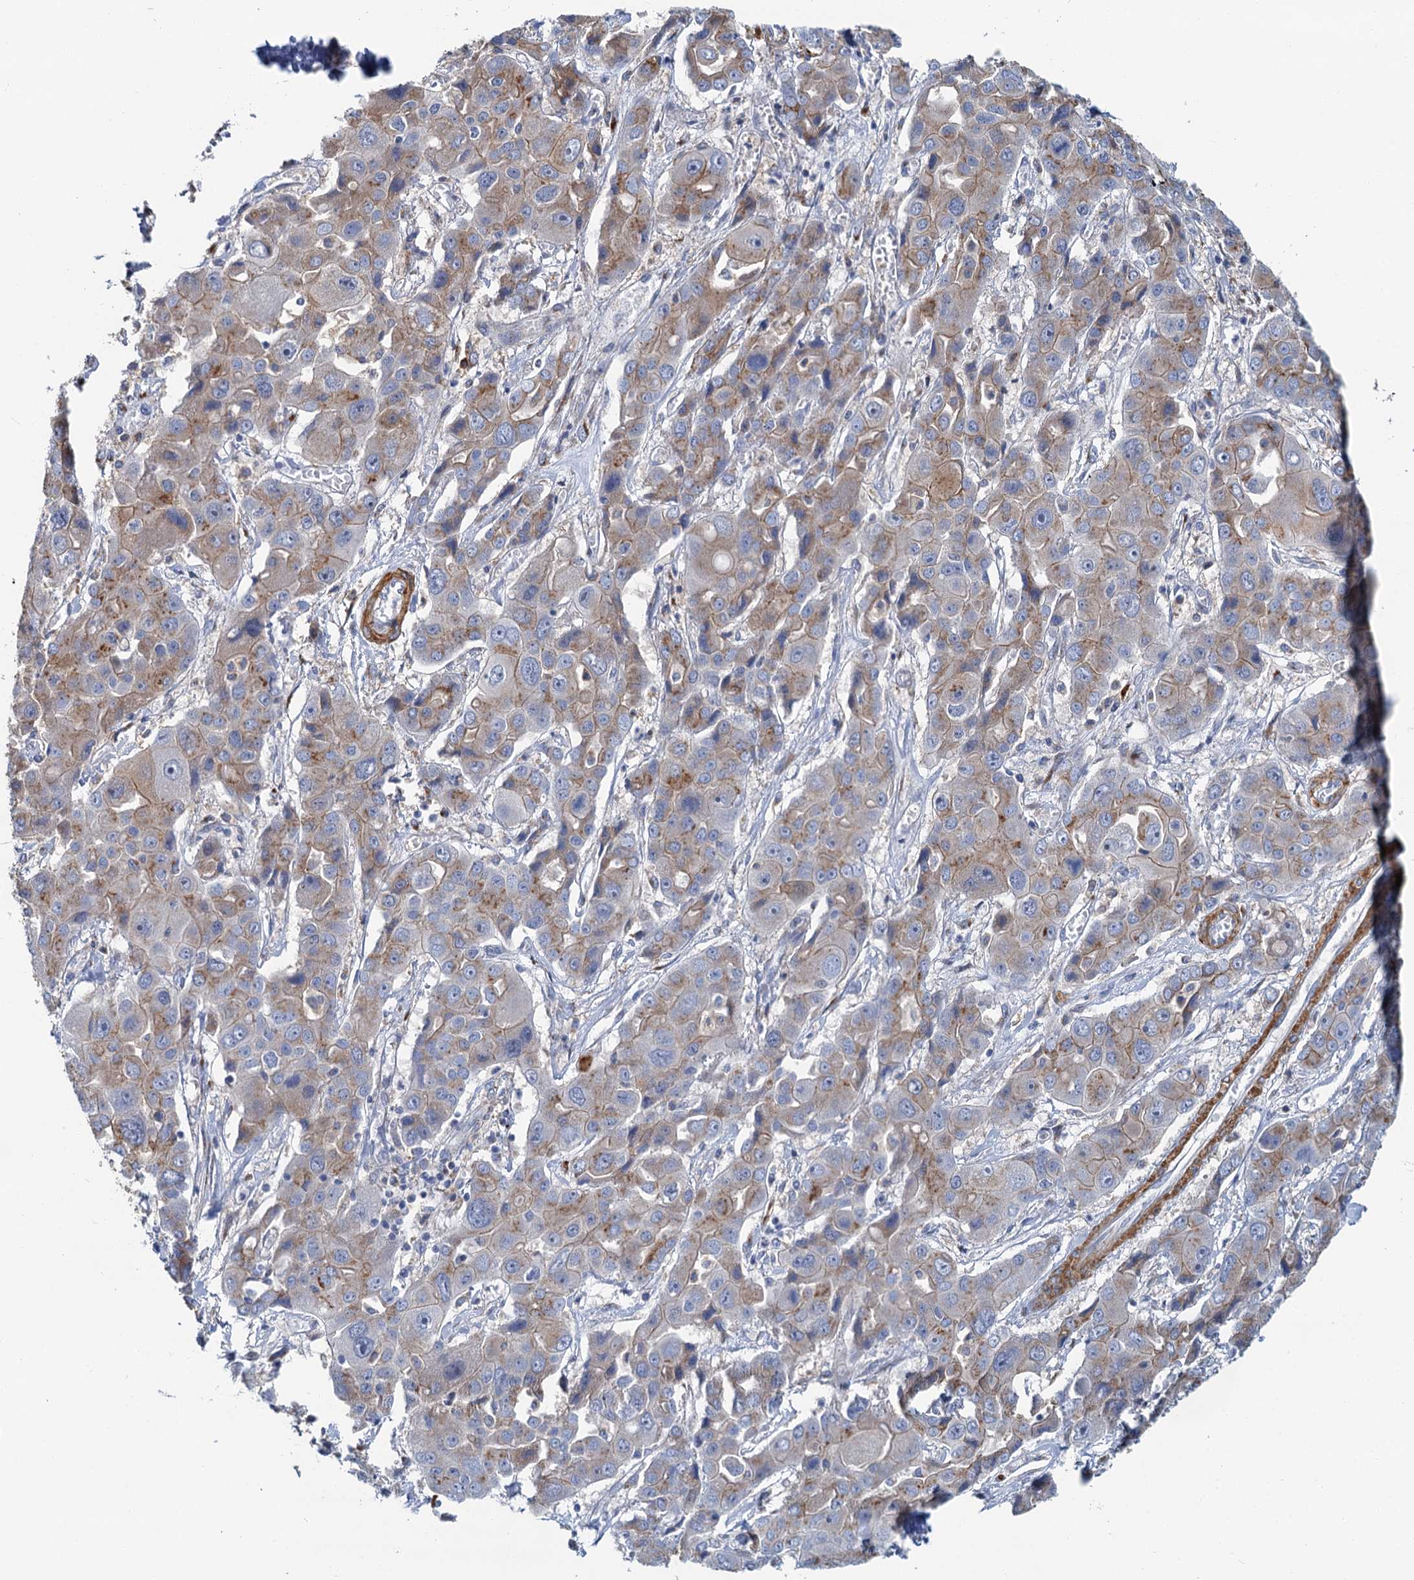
{"staining": {"intensity": "weak", "quantity": "25%-75%", "location": "cytoplasmic/membranous"}, "tissue": "liver cancer", "cell_type": "Tumor cells", "image_type": "cancer", "snomed": [{"axis": "morphology", "description": "Cholangiocarcinoma"}, {"axis": "topography", "description": "Liver"}], "caption": "Weak cytoplasmic/membranous positivity is seen in approximately 25%-75% of tumor cells in liver cholangiocarcinoma.", "gene": "BET1L", "patient": {"sex": "male", "age": 67}}